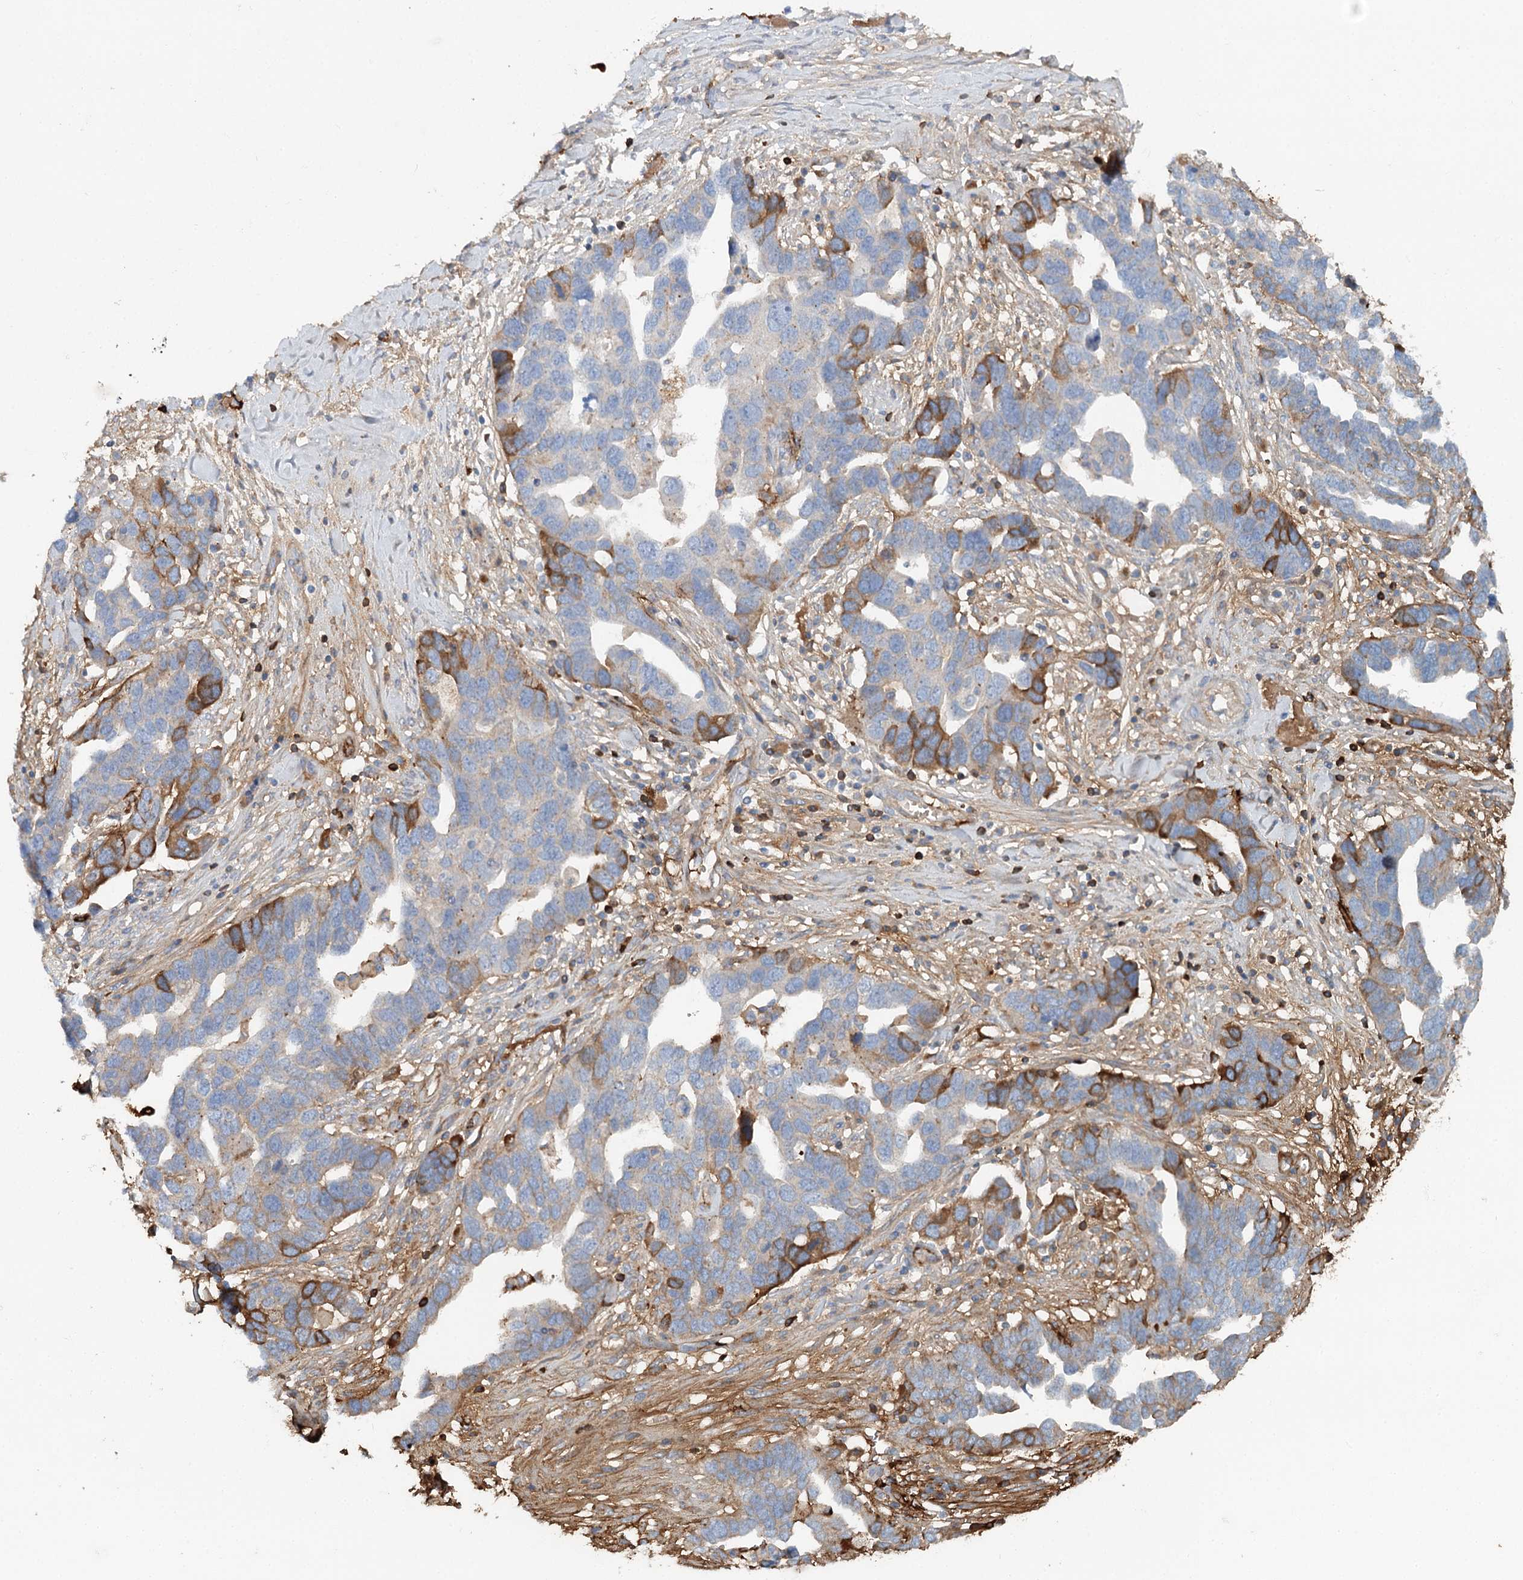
{"staining": {"intensity": "moderate", "quantity": "25%-75%", "location": "cytoplasmic/membranous"}, "tissue": "ovarian cancer", "cell_type": "Tumor cells", "image_type": "cancer", "snomed": [{"axis": "morphology", "description": "Cystadenocarcinoma, serous, NOS"}, {"axis": "topography", "description": "Ovary"}], "caption": "Protein staining by immunohistochemistry displays moderate cytoplasmic/membranous expression in about 25%-75% of tumor cells in ovarian cancer.", "gene": "ALKBH8", "patient": {"sex": "female", "age": 54}}